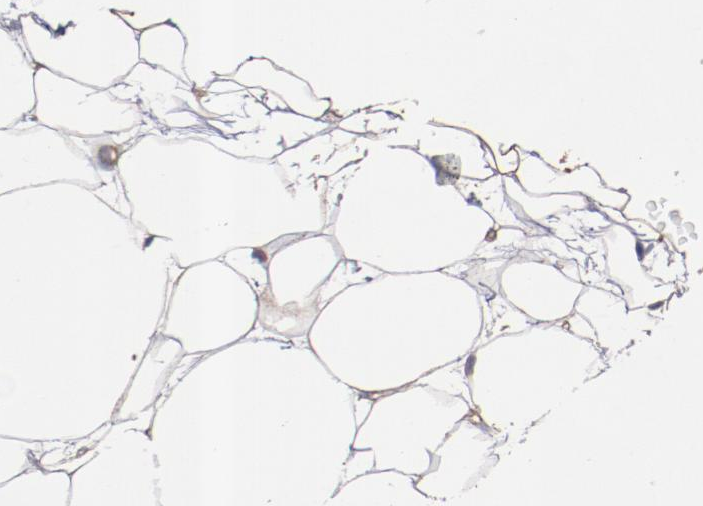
{"staining": {"intensity": "negative", "quantity": "none", "location": "none"}, "tissue": "adipose tissue", "cell_type": "Adipocytes", "image_type": "normal", "snomed": [{"axis": "morphology", "description": "Normal tissue, NOS"}, {"axis": "topography", "description": "Breast"}], "caption": "Immunohistochemical staining of benign adipose tissue reveals no significant staining in adipocytes. (Stains: DAB (3,3'-diaminobenzidine) immunohistochemistry with hematoxylin counter stain, Microscopy: brightfield microscopy at high magnification).", "gene": "DNAAF2", "patient": {"sex": "female", "age": 22}}